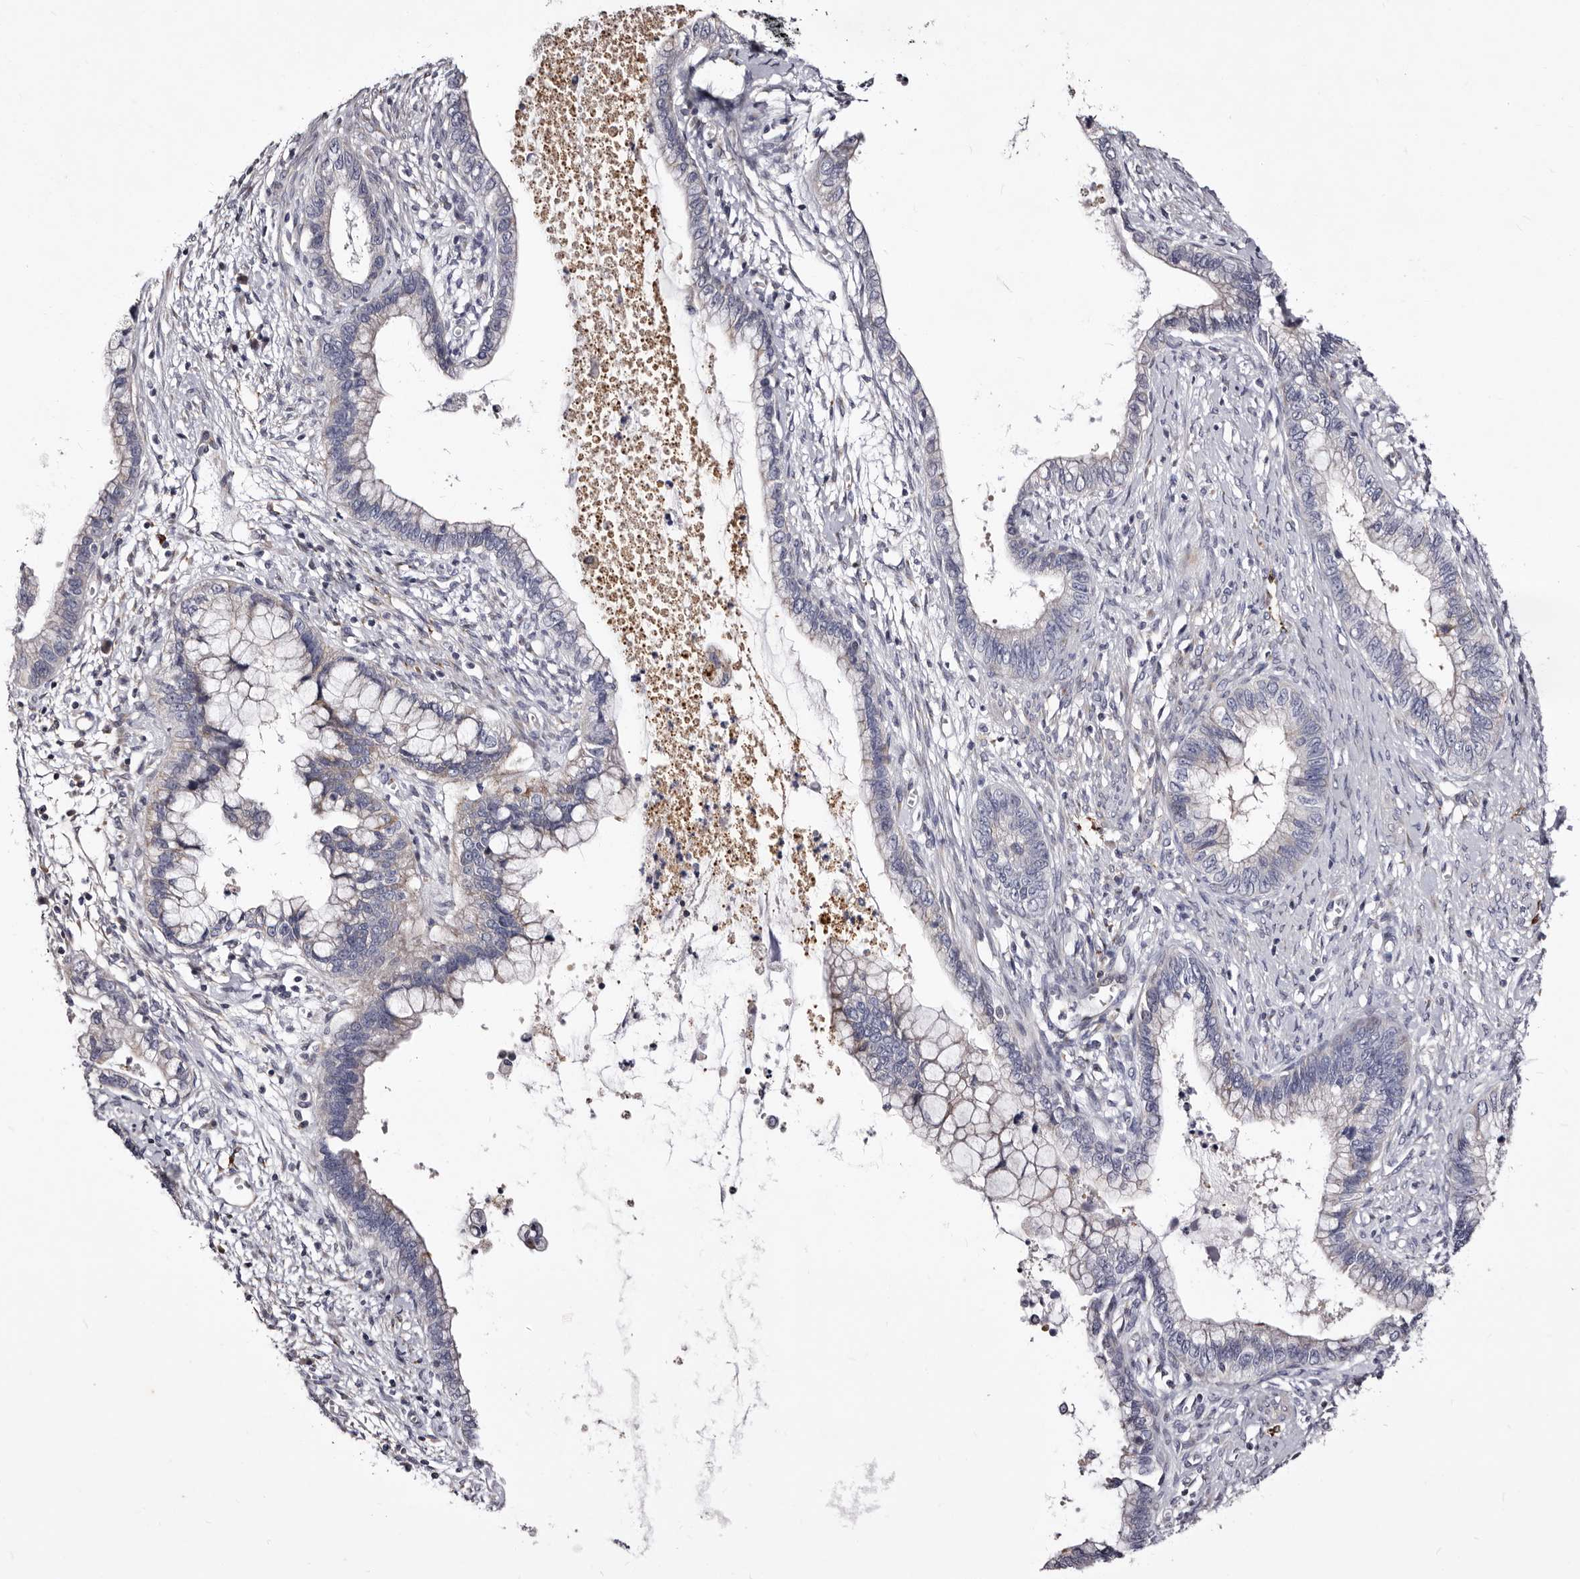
{"staining": {"intensity": "moderate", "quantity": "25%-75%", "location": "cytoplasmic/membranous"}, "tissue": "cervical cancer", "cell_type": "Tumor cells", "image_type": "cancer", "snomed": [{"axis": "morphology", "description": "Adenocarcinoma, NOS"}, {"axis": "topography", "description": "Cervix"}], "caption": "Human adenocarcinoma (cervical) stained with a brown dye displays moderate cytoplasmic/membranous positive positivity in about 25%-75% of tumor cells.", "gene": "AUNIP", "patient": {"sex": "female", "age": 44}}